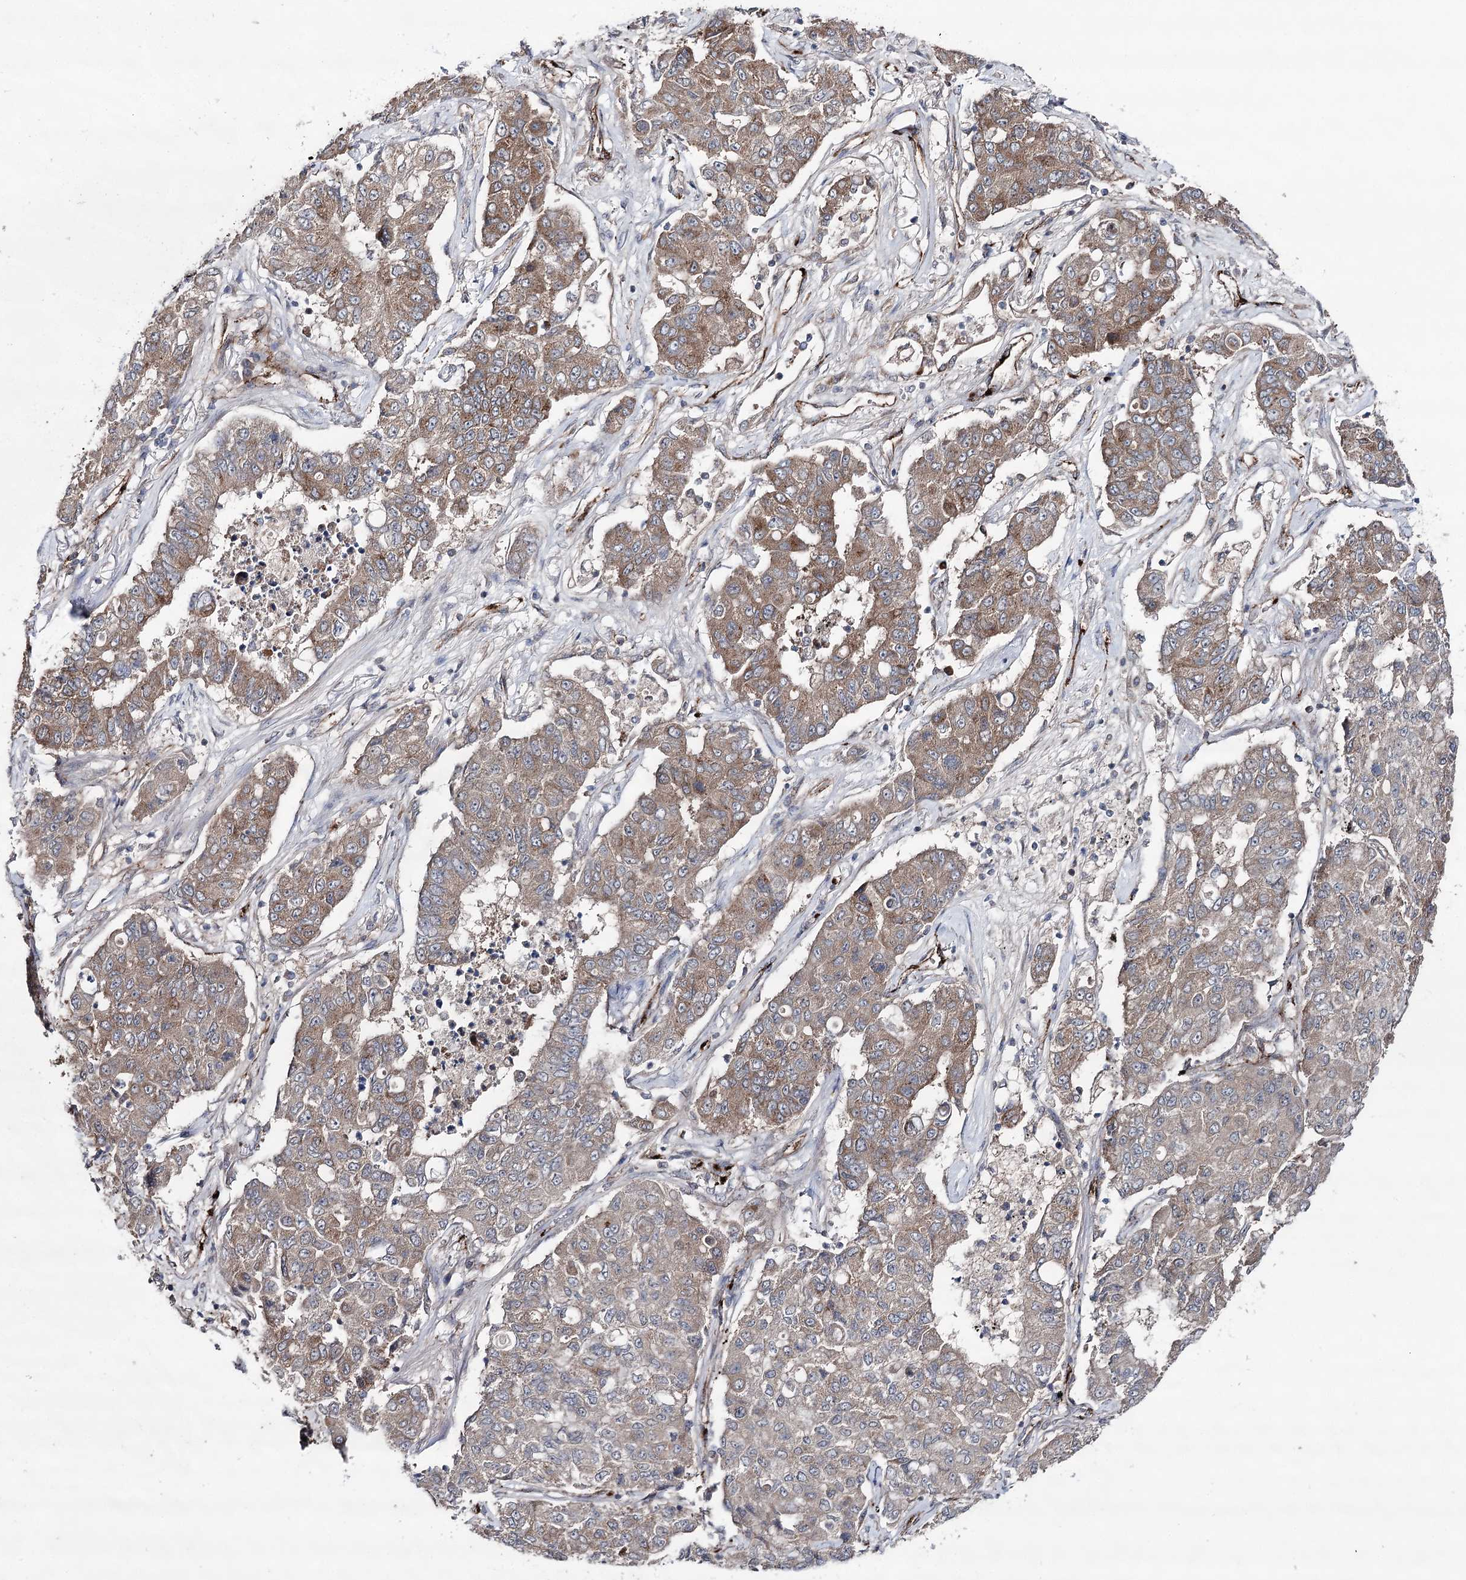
{"staining": {"intensity": "weak", "quantity": "25%-75%", "location": "cytoplasmic/membranous"}, "tissue": "lung cancer", "cell_type": "Tumor cells", "image_type": "cancer", "snomed": [{"axis": "morphology", "description": "Squamous cell carcinoma, NOS"}, {"axis": "topography", "description": "Lung"}], "caption": "Human lung cancer (squamous cell carcinoma) stained for a protein (brown) exhibits weak cytoplasmic/membranous positive positivity in approximately 25%-75% of tumor cells.", "gene": "MIB1", "patient": {"sex": "male", "age": 74}}